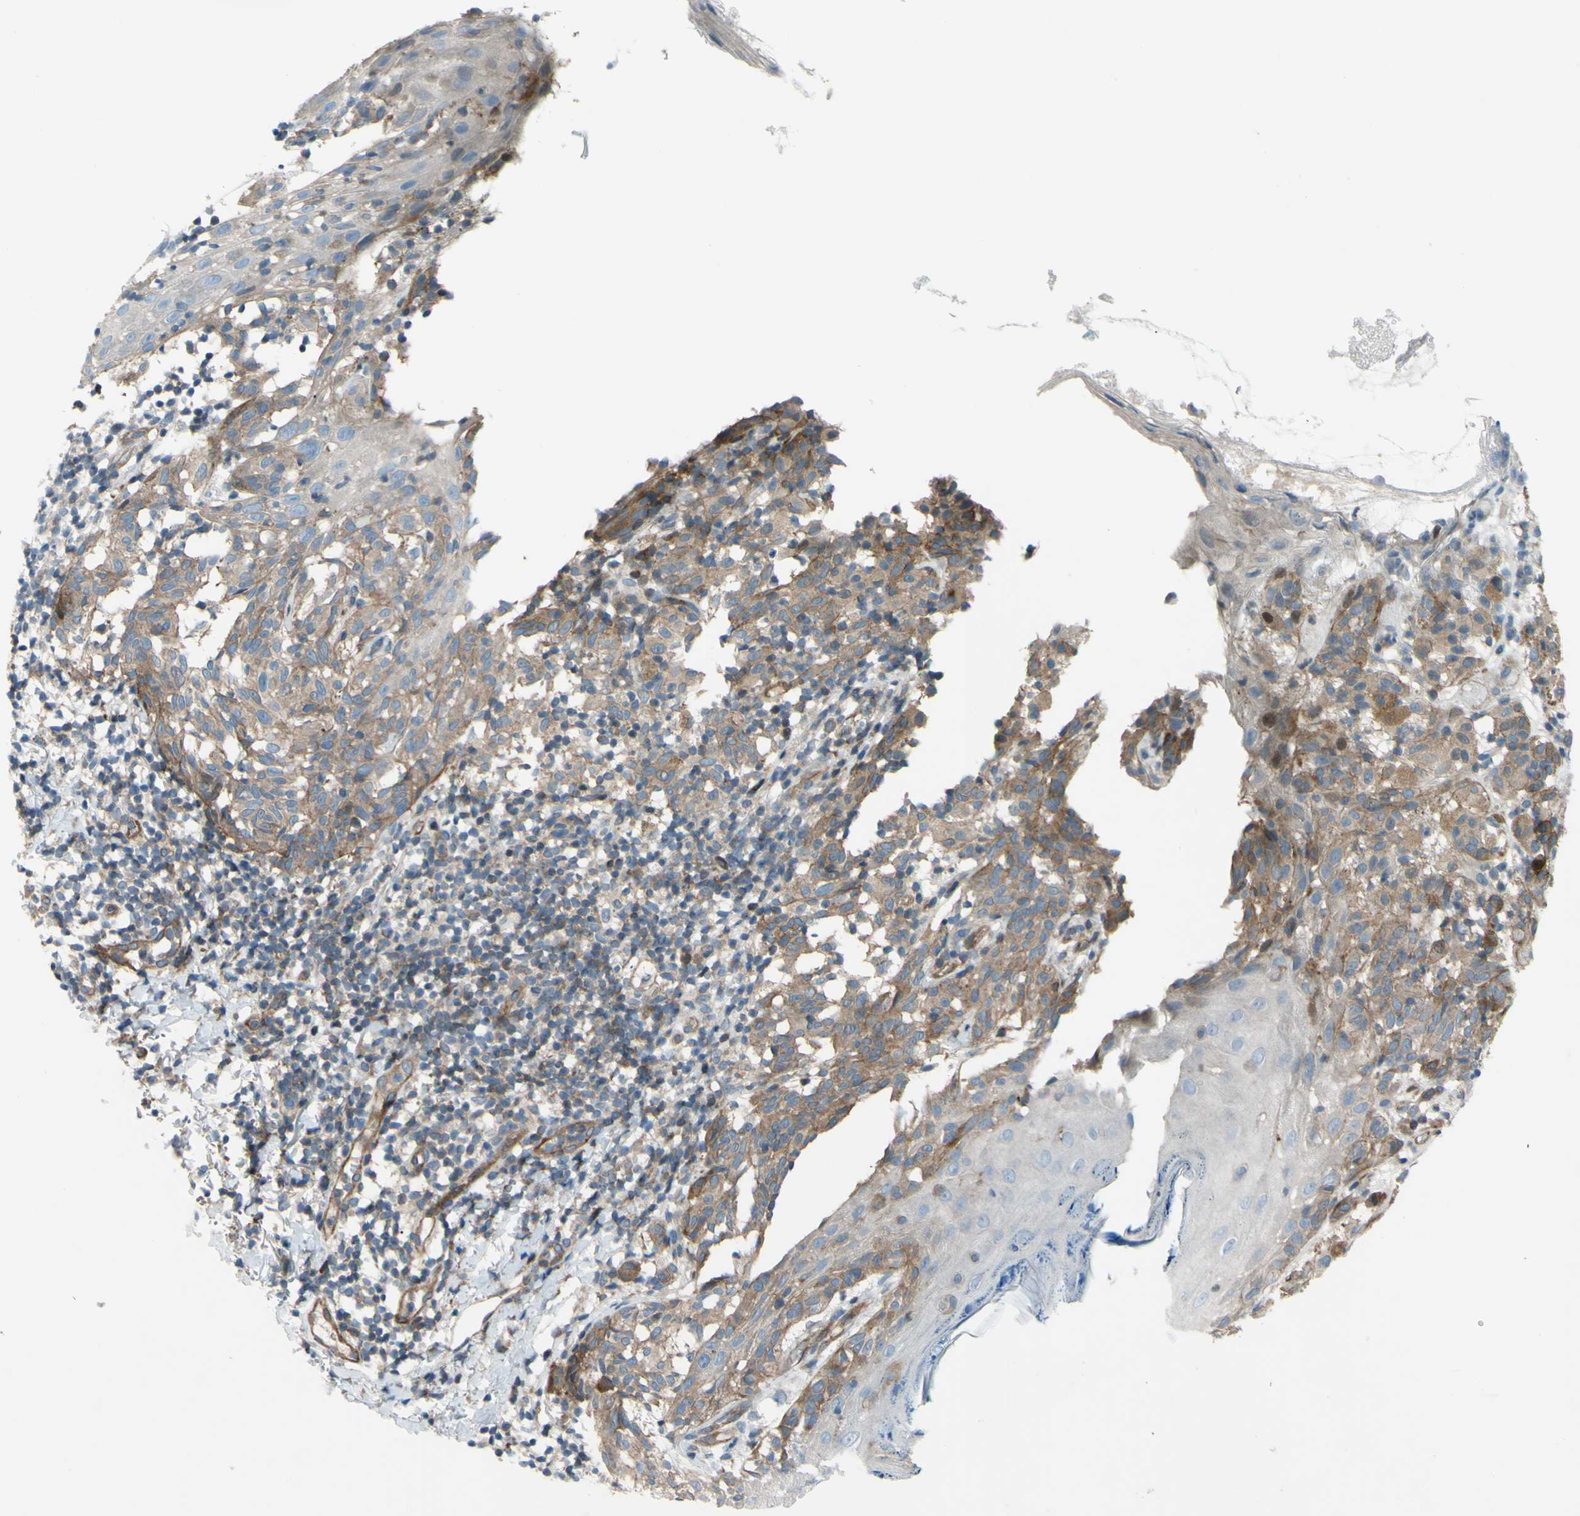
{"staining": {"intensity": "weak", "quantity": ">75%", "location": "cytoplasmic/membranous"}, "tissue": "melanoma", "cell_type": "Tumor cells", "image_type": "cancer", "snomed": [{"axis": "morphology", "description": "Malignant melanoma, NOS"}, {"axis": "topography", "description": "Skin"}], "caption": "Immunohistochemistry (IHC) of malignant melanoma displays low levels of weak cytoplasmic/membranous positivity in approximately >75% of tumor cells. (brown staining indicates protein expression, while blue staining denotes nuclei).", "gene": "PAK2", "patient": {"sex": "female", "age": 46}}